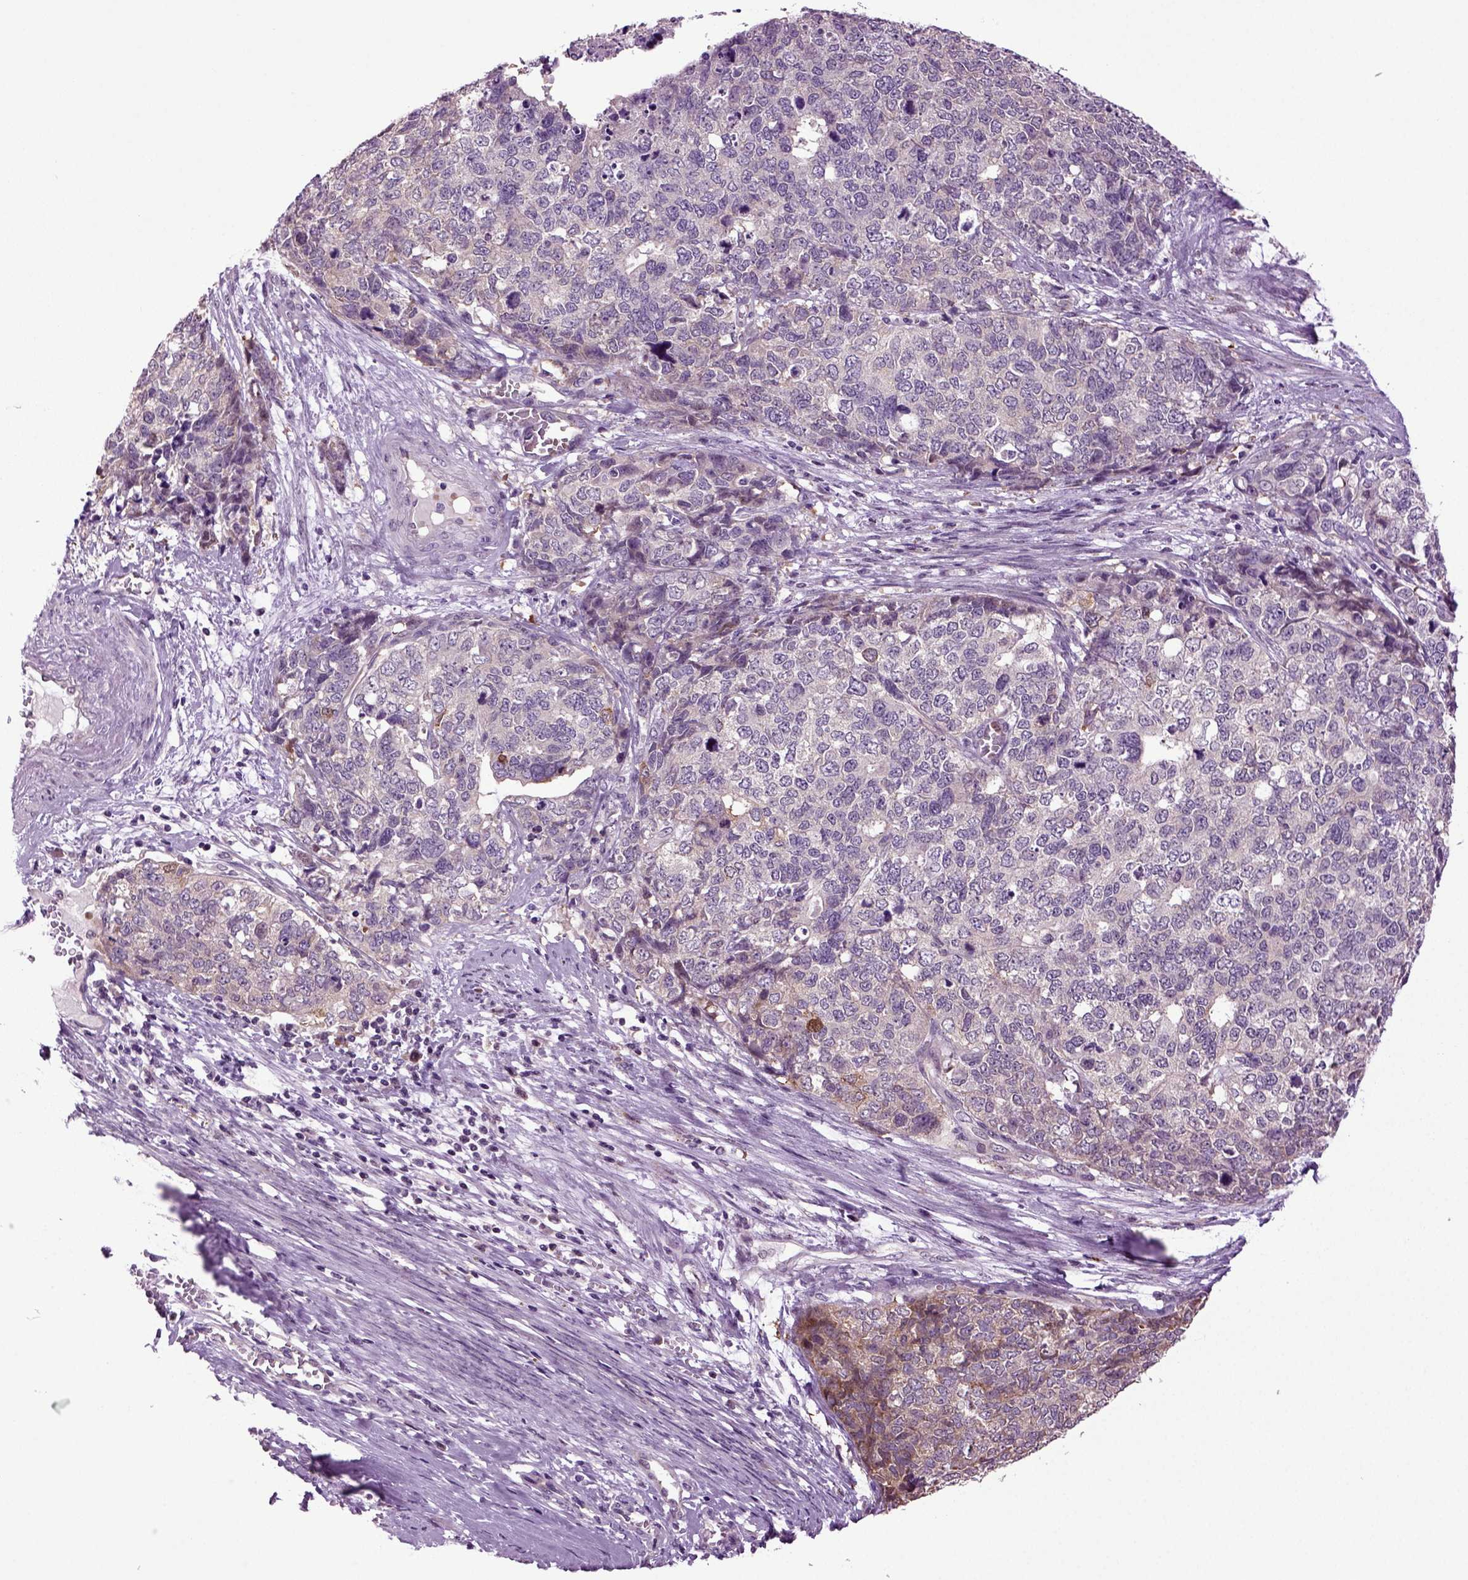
{"staining": {"intensity": "weak", "quantity": "<25%", "location": "cytoplasmic/membranous"}, "tissue": "cervical cancer", "cell_type": "Tumor cells", "image_type": "cancer", "snomed": [{"axis": "morphology", "description": "Squamous cell carcinoma, NOS"}, {"axis": "topography", "description": "Cervix"}], "caption": "IHC of human cervical cancer shows no staining in tumor cells.", "gene": "PLCH2", "patient": {"sex": "female", "age": 63}}